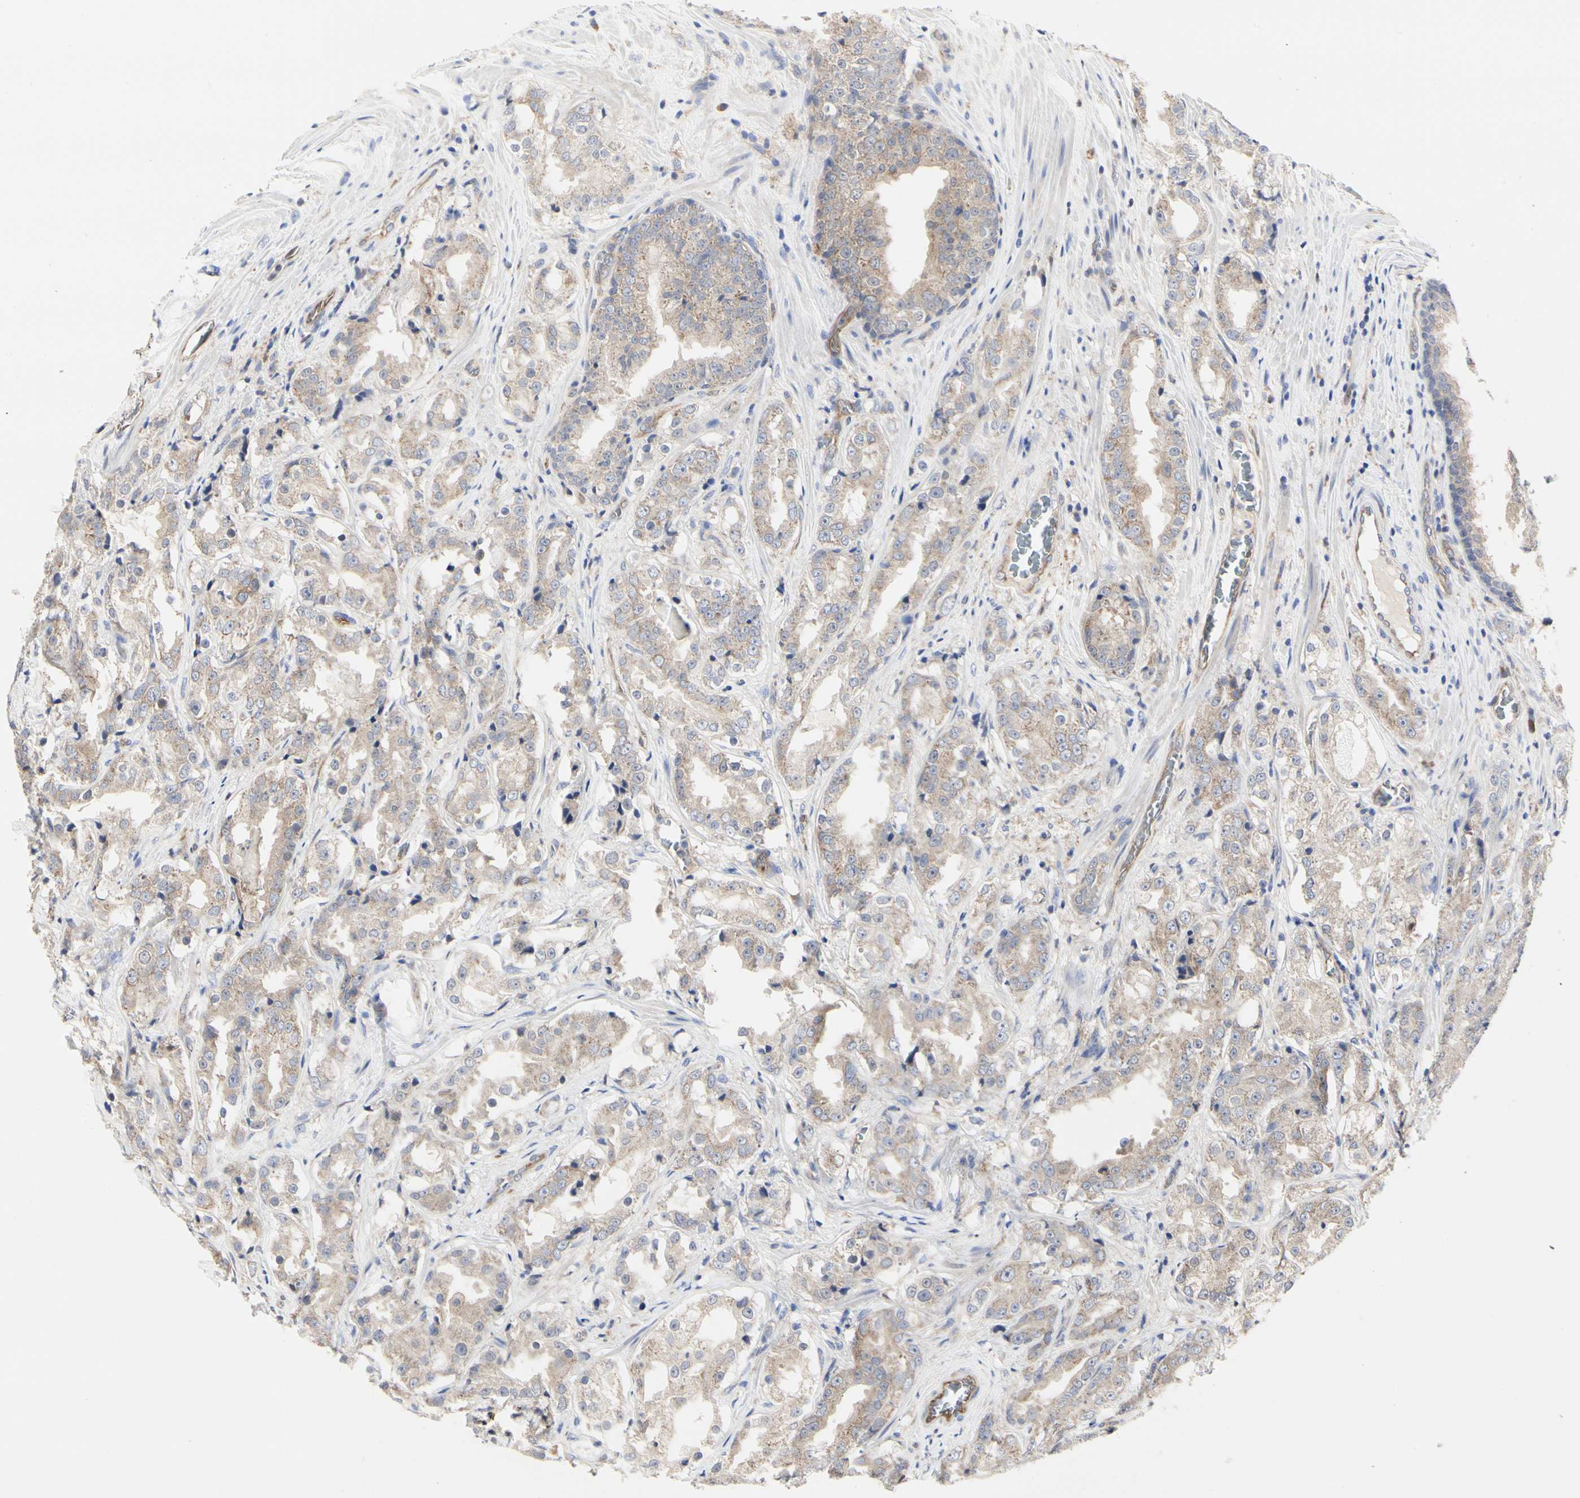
{"staining": {"intensity": "weak", "quantity": ">75%", "location": "cytoplasmic/membranous"}, "tissue": "prostate cancer", "cell_type": "Tumor cells", "image_type": "cancer", "snomed": [{"axis": "morphology", "description": "Adenocarcinoma, High grade"}, {"axis": "topography", "description": "Prostate"}], "caption": "Weak cytoplasmic/membranous staining is present in approximately >75% of tumor cells in prostate cancer (adenocarcinoma (high-grade)).", "gene": "C3orf52", "patient": {"sex": "male", "age": 73}}